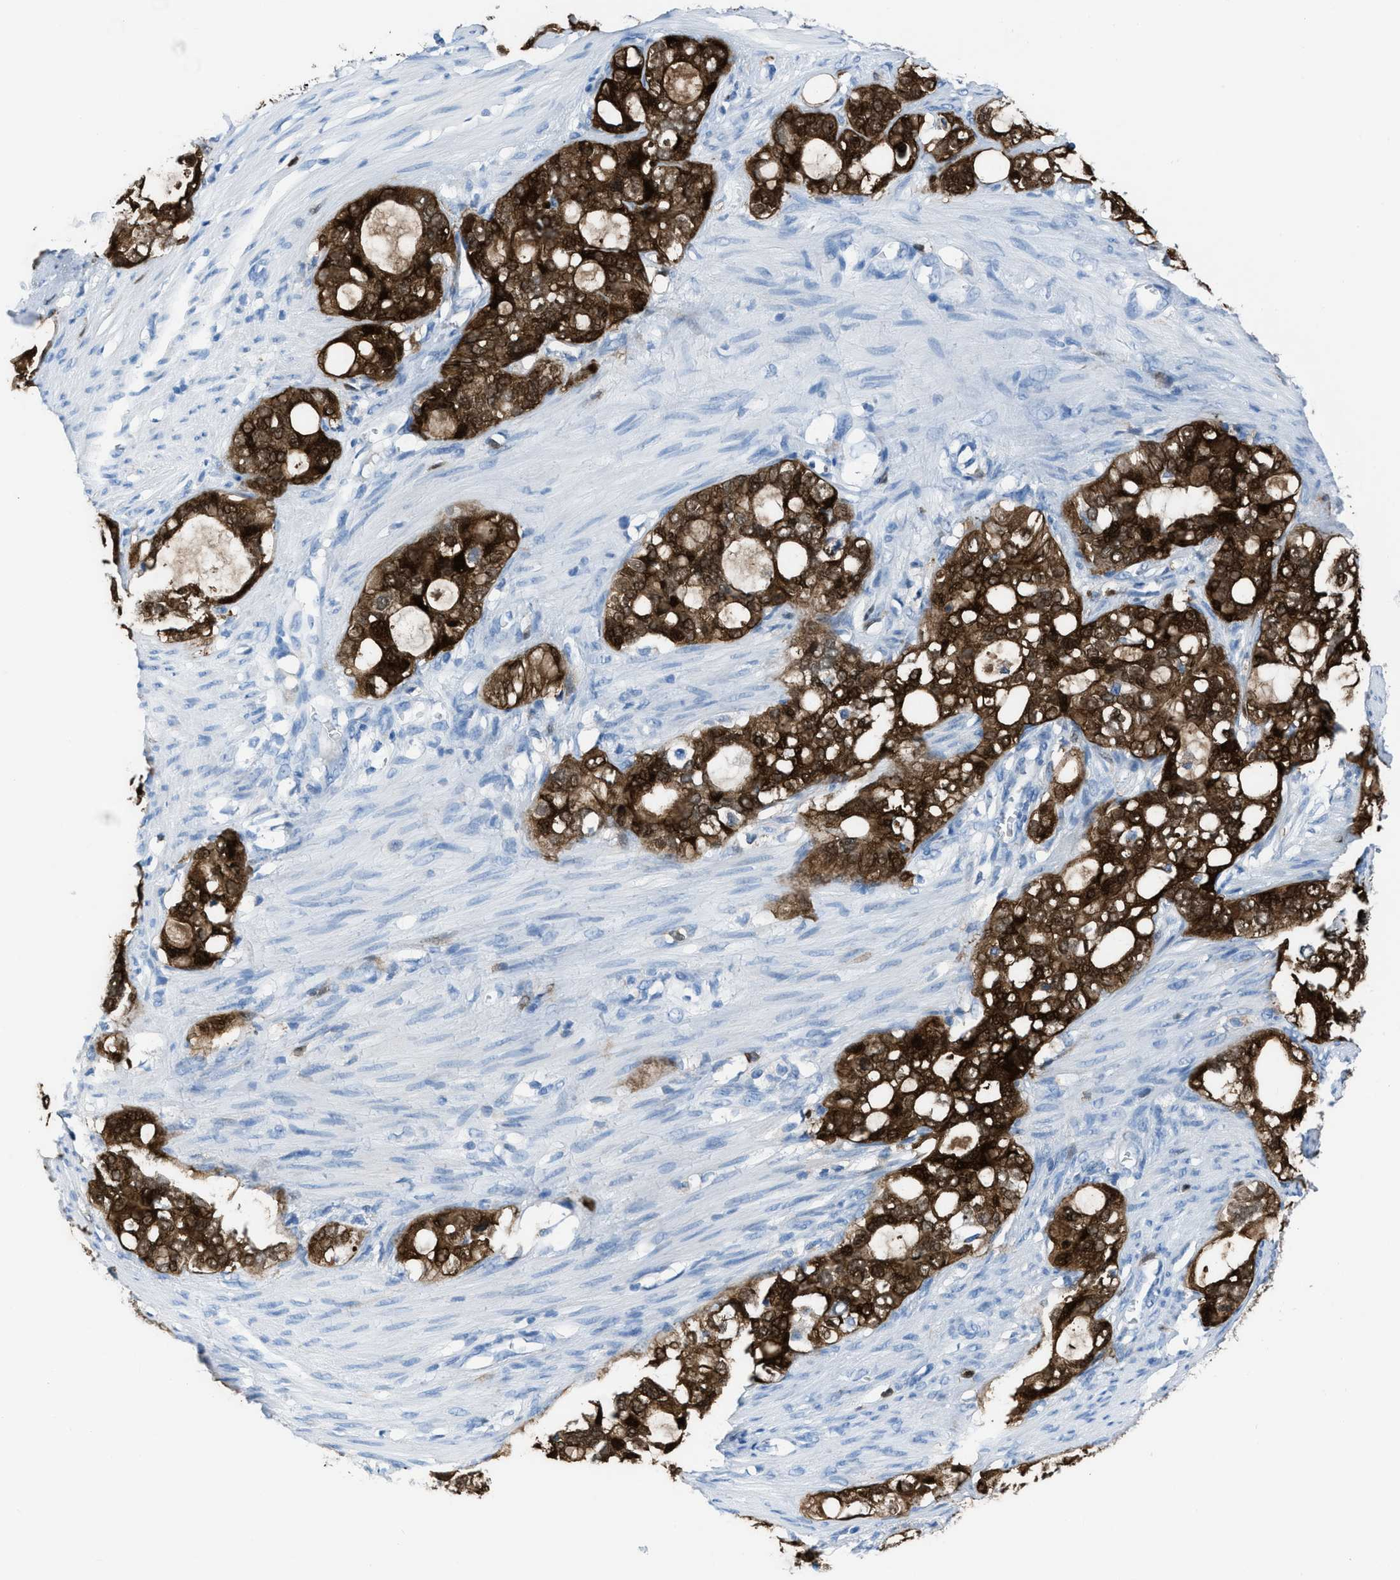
{"staining": {"intensity": "strong", "quantity": ">75%", "location": "cytoplasmic/membranous,nuclear"}, "tissue": "stomach cancer", "cell_type": "Tumor cells", "image_type": "cancer", "snomed": [{"axis": "morphology", "description": "Adenocarcinoma, NOS"}, {"axis": "topography", "description": "Stomach"}], "caption": "Strong cytoplasmic/membranous and nuclear staining for a protein is appreciated in approximately >75% of tumor cells of stomach adenocarcinoma using immunohistochemistry.", "gene": "CDKN2A", "patient": {"sex": "female", "age": 75}}